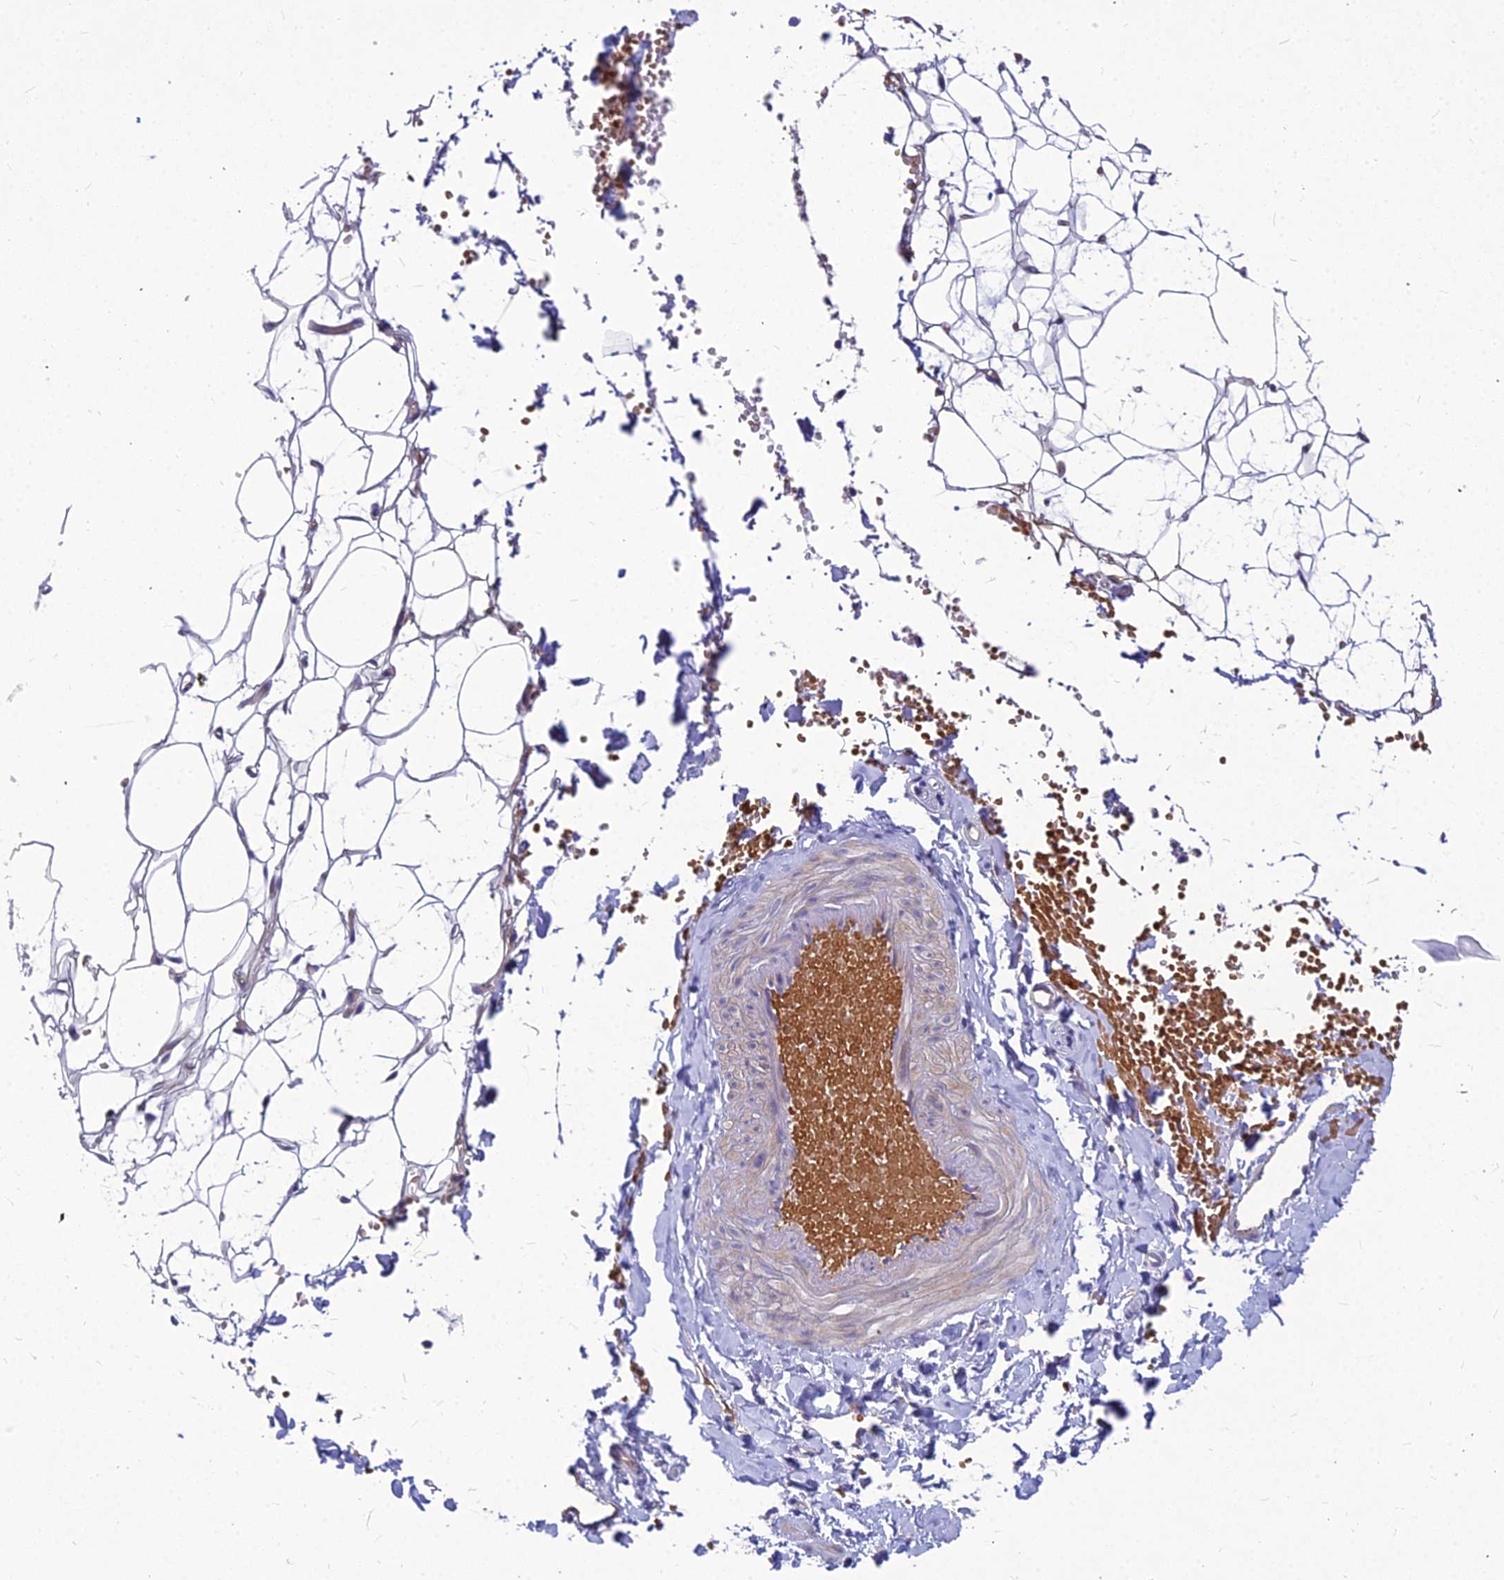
{"staining": {"intensity": "negative", "quantity": "none", "location": "none"}, "tissue": "adipose tissue", "cell_type": "Adipocytes", "image_type": "normal", "snomed": [{"axis": "morphology", "description": "Normal tissue, NOS"}, {"axis": "topography", "description": "Breast"}], "caption": "A micrograph of adipose tissue stained for a protein displays no brown staining in adipocytes.", "gene": "DMRTA1", "patient": {"sex": "female", "age": 23}}